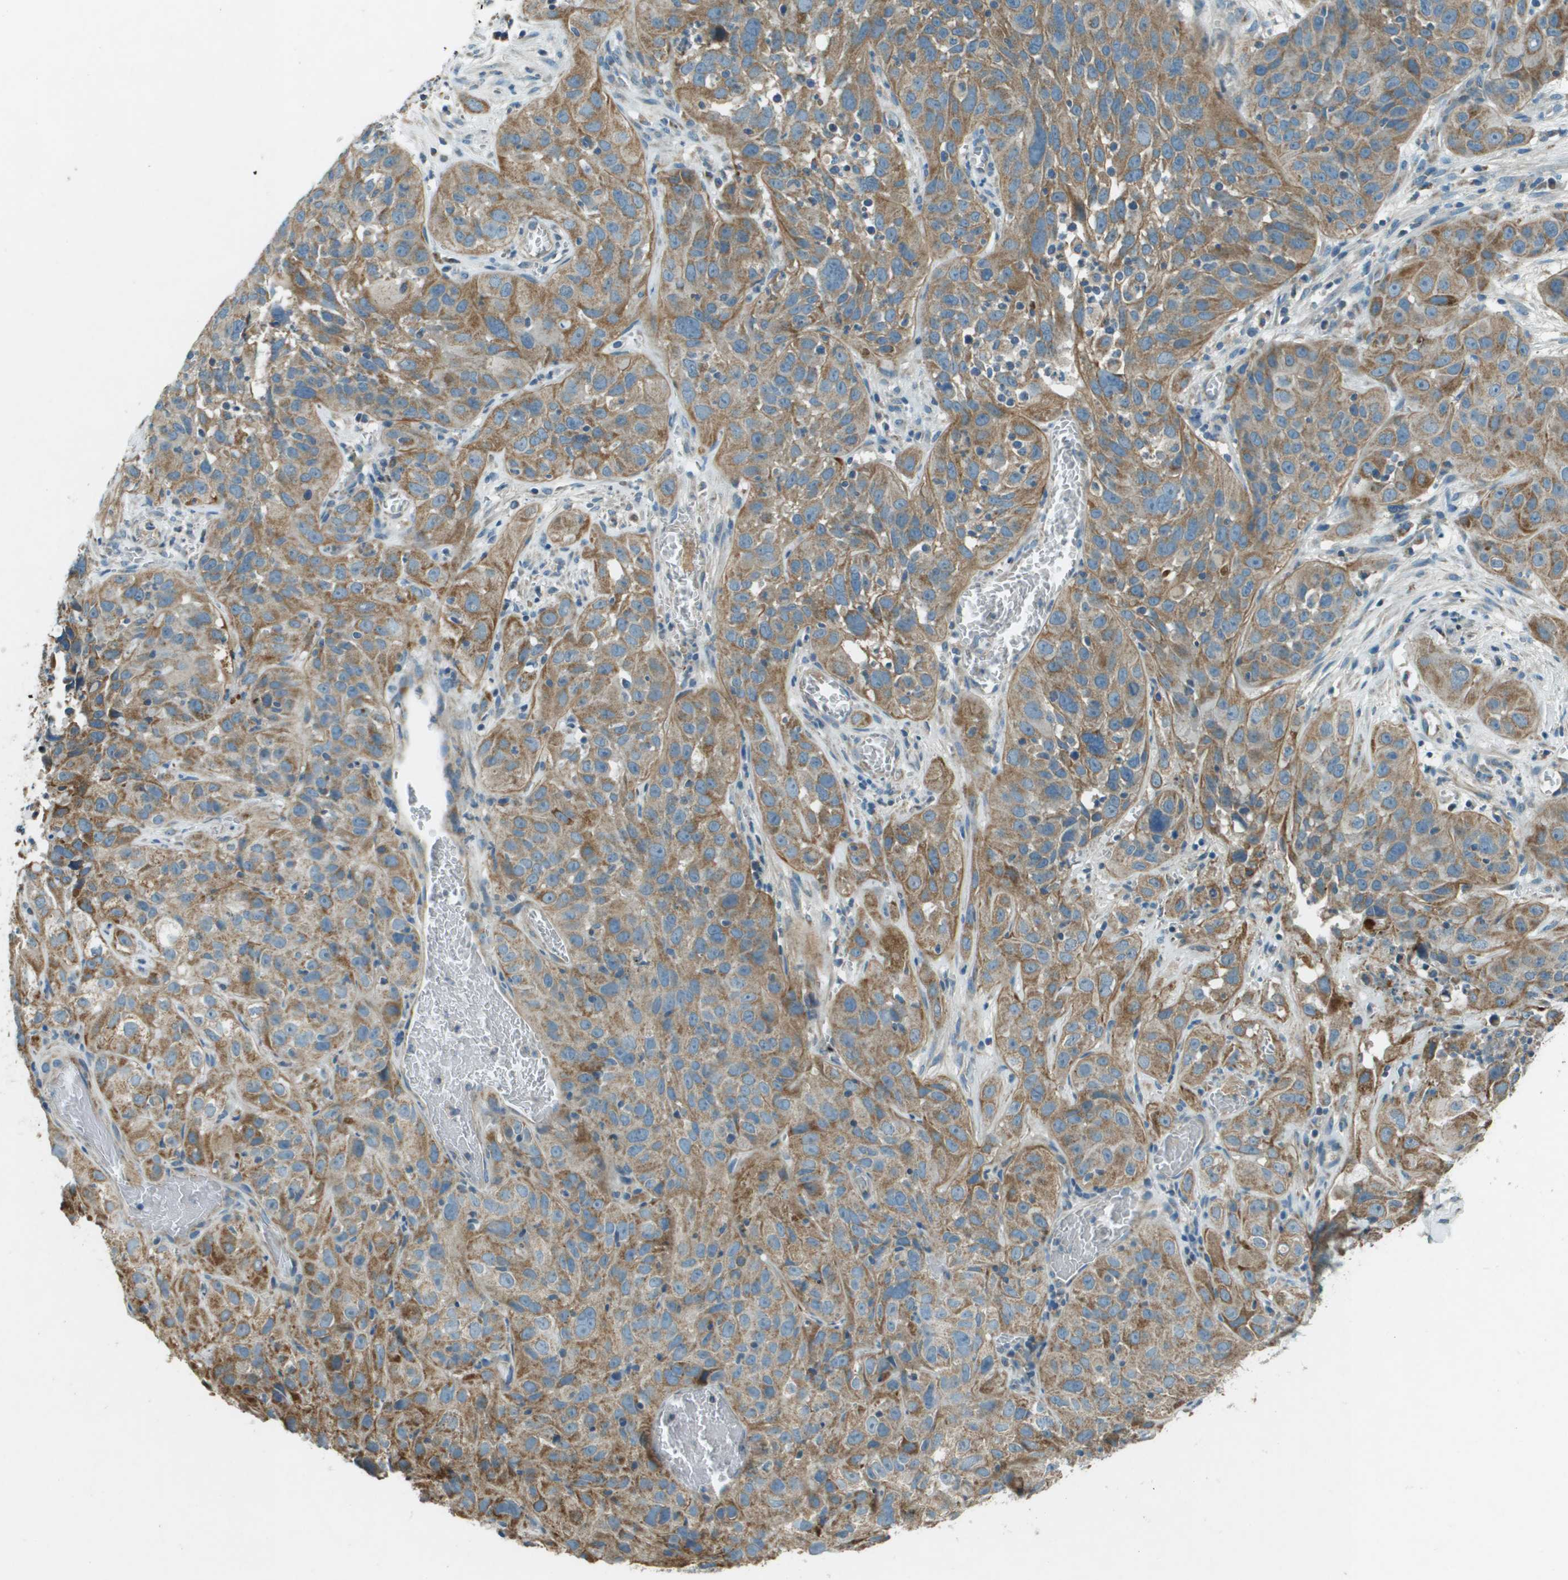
{"staining": {"intensity": "moderate", "quantity": ">75%", "location": "cytoplasmic/membranous"}, "tissue": "cervical cancer", "cell_type": "Tumor cells", "image_type": "cancer", "snomed": [{"axis": "morphology", "description": "Squamous cell carcinoma, NOS"}, {"axis": "topography", "description": "Cervix"}], "caption": "The immunohistochemical stain shows moderate cytoplasmic/membranous expression in tumor cells of cervical cancer tissue.", "gene": "MIGA1", "patient": {"sex": "female", "age": 32}}